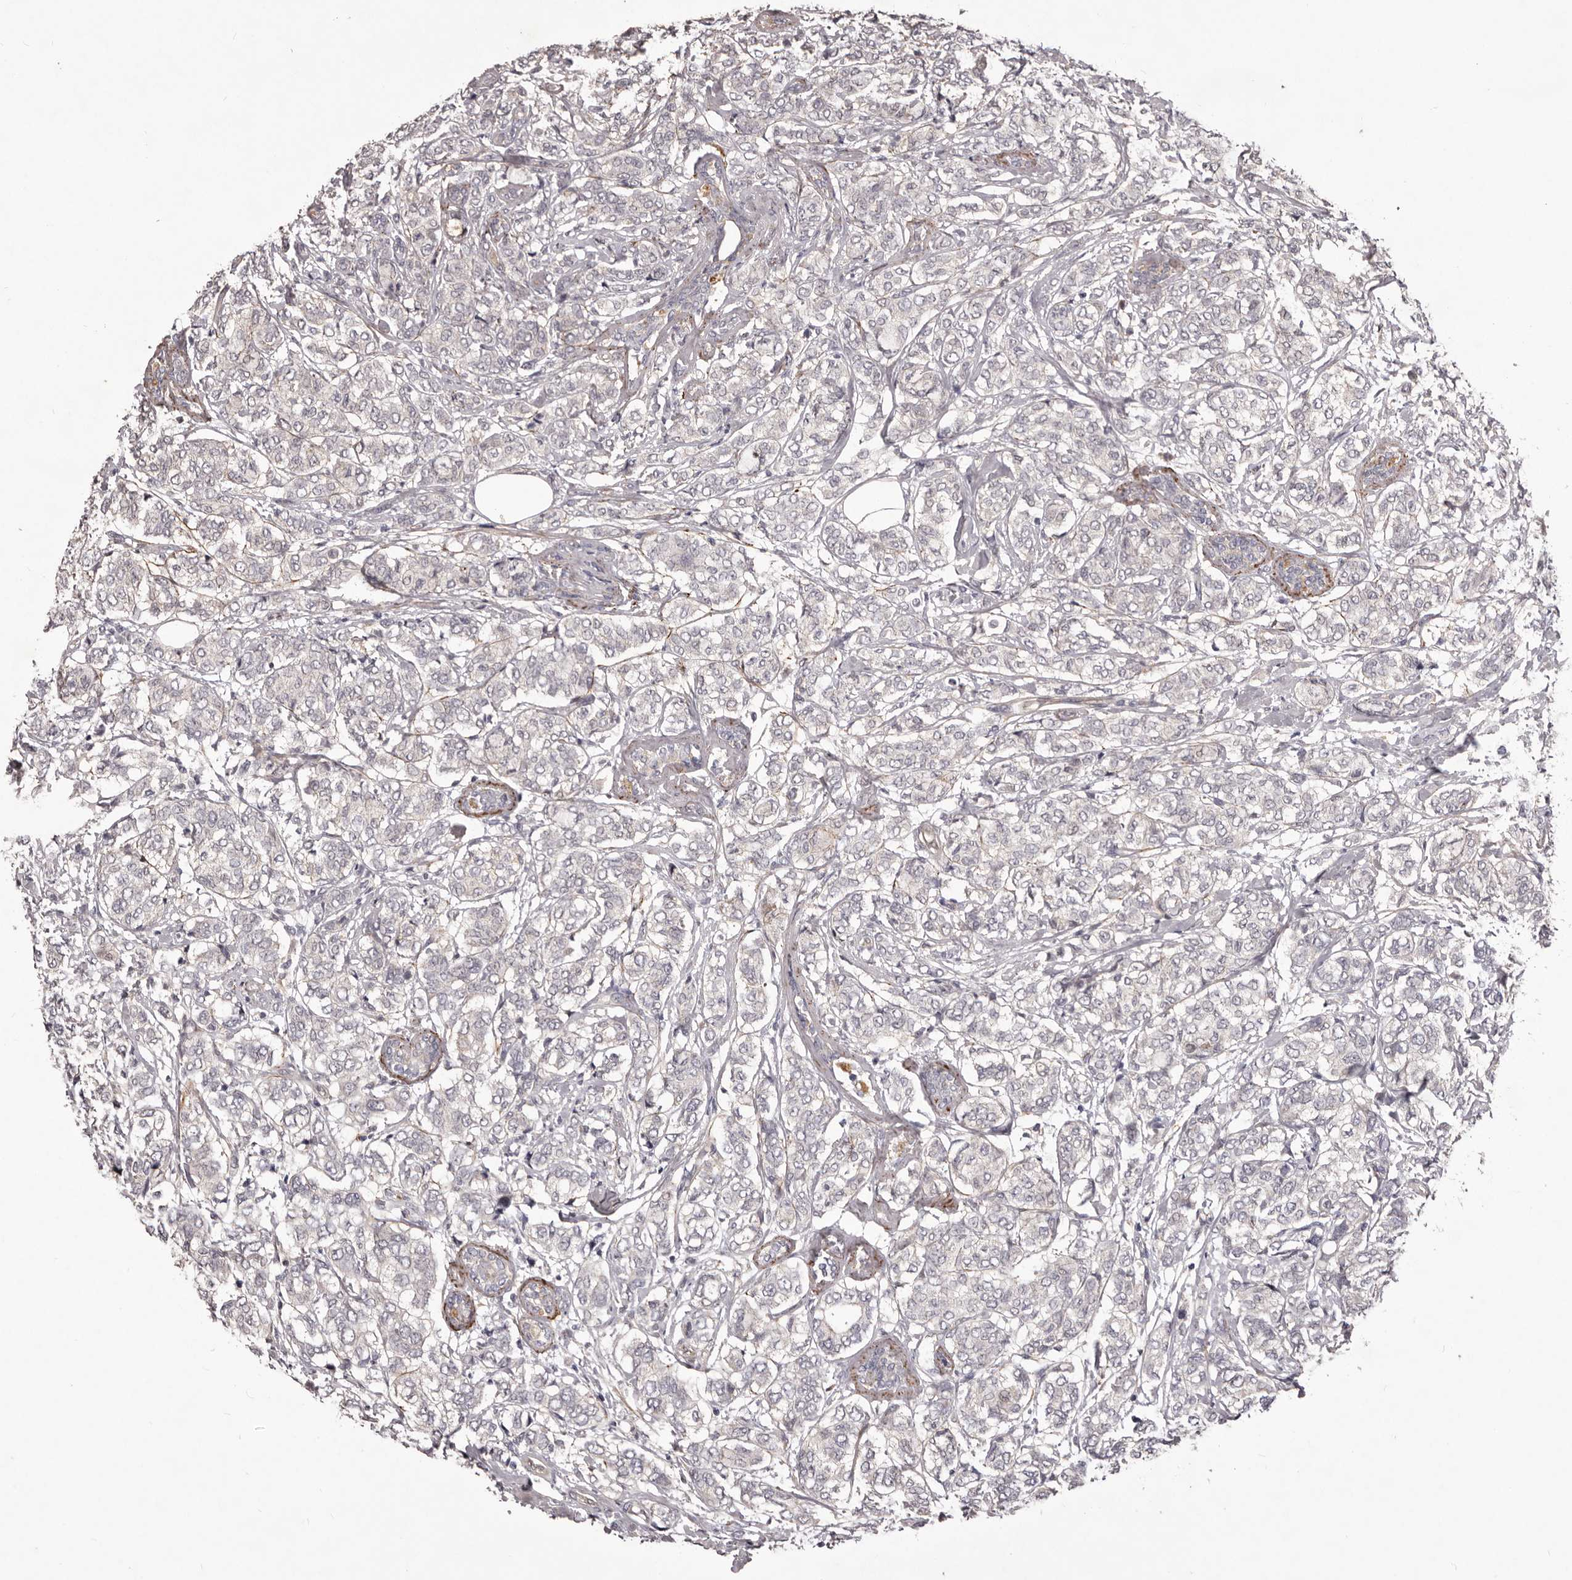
{"staining": {"intensity": "negative", "quantity": "none", "location": "none"}, "tissue": "breast cancer", "cell_type": "Tumor cells", "image_type": "cancer", "snomed": [{"axis": "morphology", "description": "Lobular carcinoma"}, {"axis": "topography", "description": "Breast"}], "caption": "IHC micrograph of human breast cancer stained for a protein (brown), which shows no staining in tumor cells.", "gene": "HBS1L", "patient": {"sex": "female", "age": 60}}